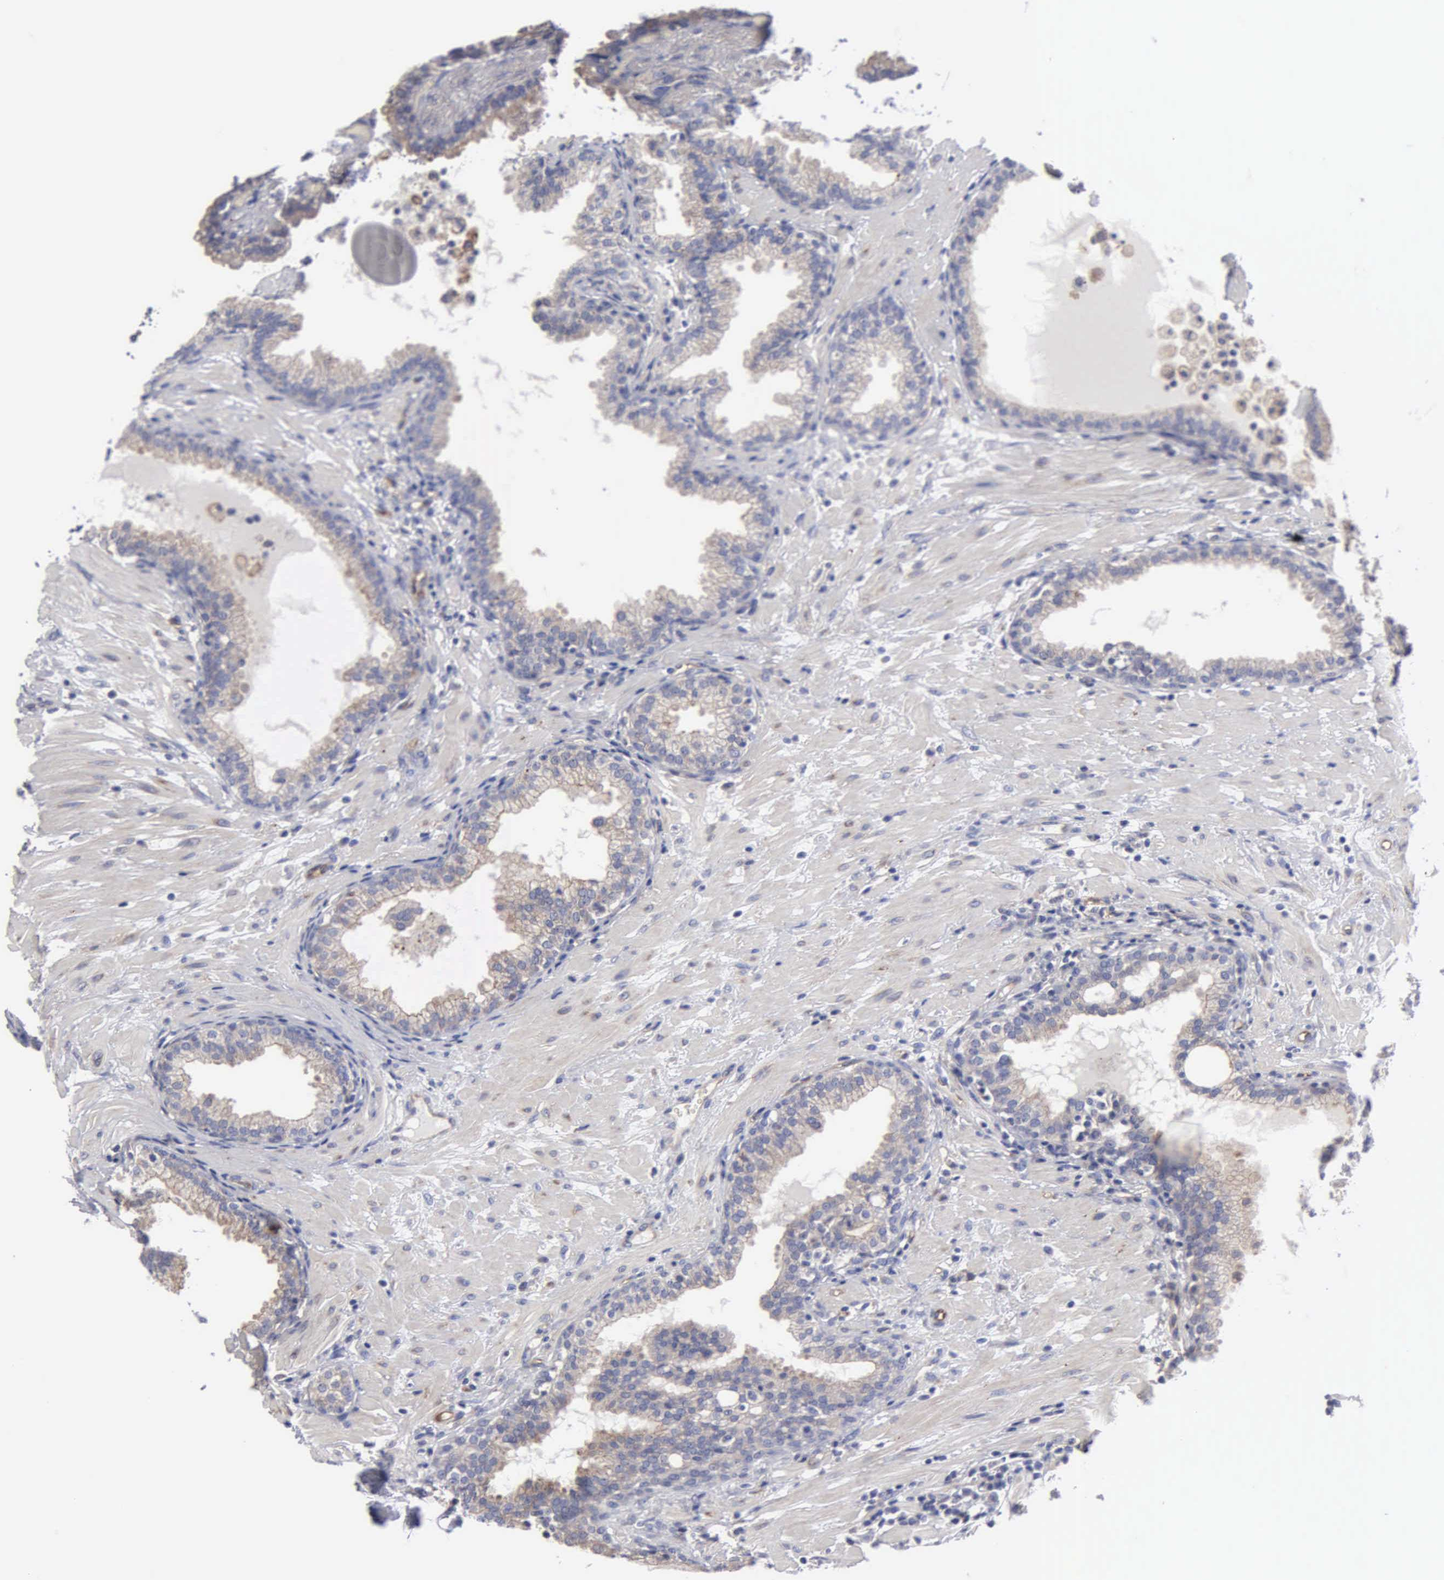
{"staining": {"intensity": "weak", "quantity": "25%-75%", "location": "cytoplasmic/membranous"}, "tissue": "prostate", "cell_type": "Glandular cells", "image_type": "normal", "snomed": [{"axis": "morphology", "description": "Normal tissue, NOS"}, {"axis": "topography", "description": "Prostate"}], "caption": "High-magnification brightfield microscopy of benign prostate stained with DAB (brown) and counterstained with hematoxylin (blue). glandular cells exhibit weak cytoplasmic/membranous positivity is seen in approximately25%-75% of cells. (DAB (3,3'-diaminobenzidine) IHC, brown staining for protein, blue staining for nuclei).", "gene": "RDX", "patient": {"sex": "male", "age": 64}}